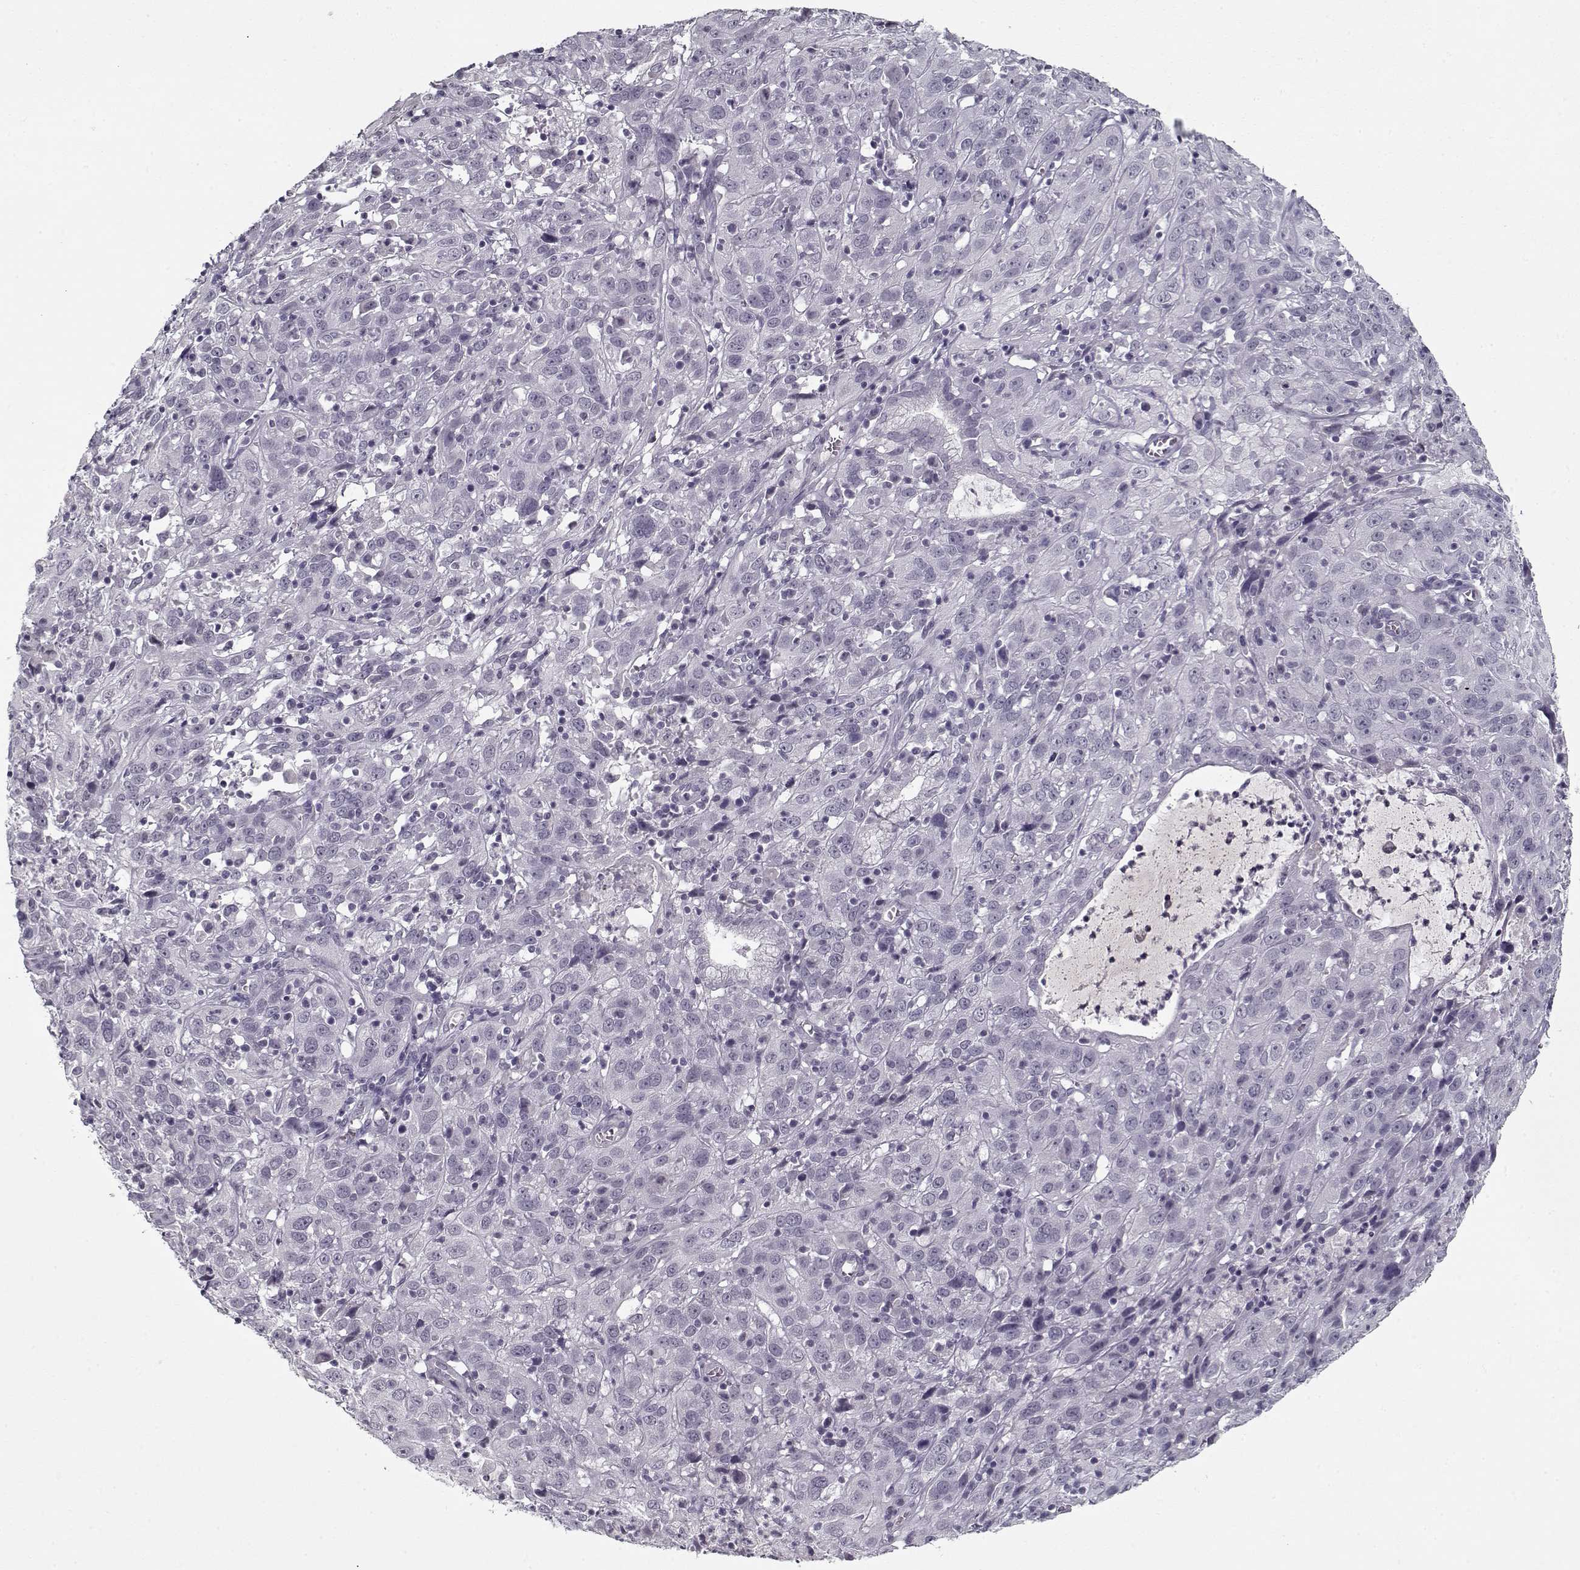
{"staining": {"intensity": "negative", "quantity": "none", "location": "none"}, "tissue": "cervical cancer", "cell_type": "Tumor cells", "image_type": "cancer", "snomed": [{"axis": "morphology", "description": "Squamous cell carcinoma, NOS"}, {"axis": "topography", "description": "Cervix"}], "caption": "The micrograph demonstrates no staining of tumor cells in cervical squamous cell carcinoma.", "gene": "SPACA9", "patient": {"sex": "female", "age": 32}}